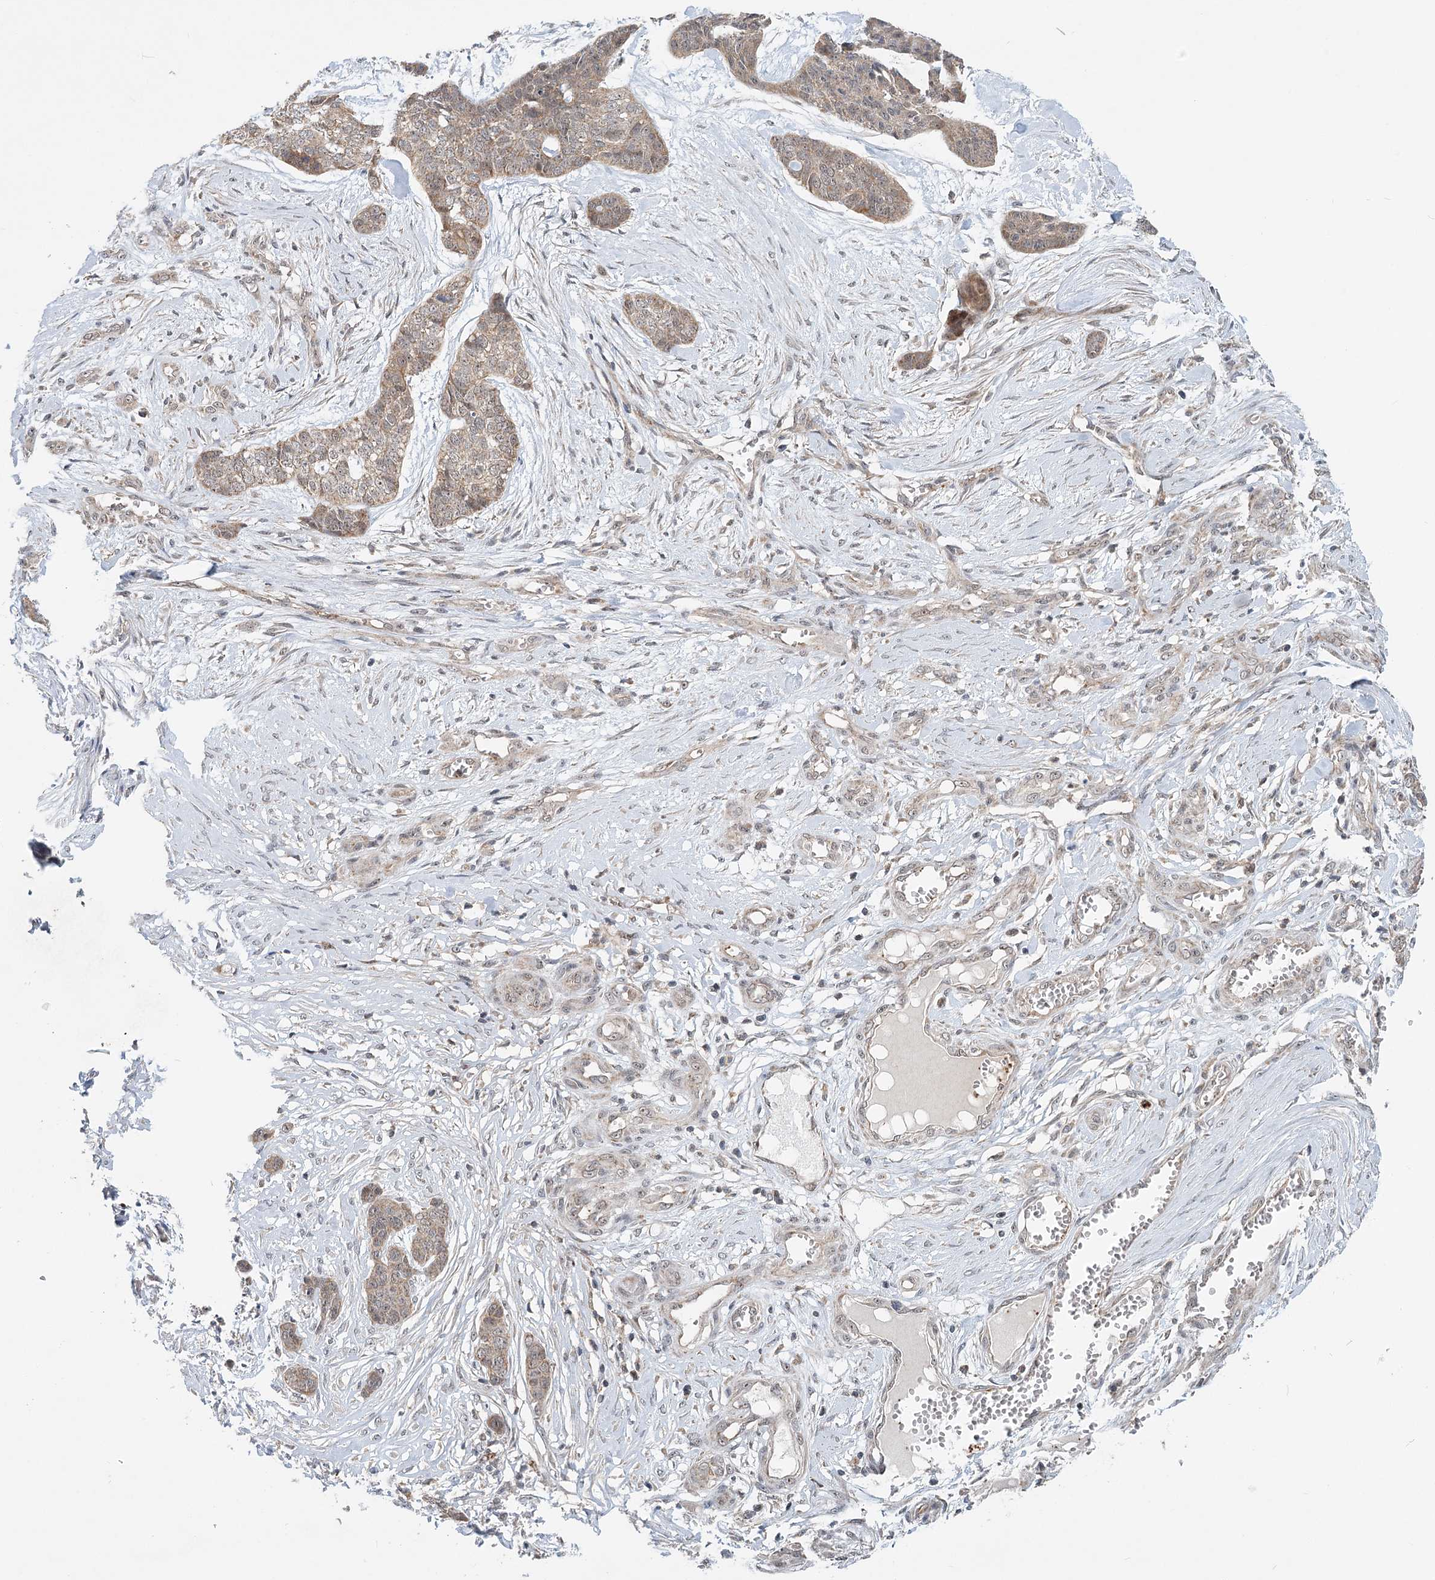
{"staining": {"intensity": "weak", "quantity": "<25%", "location": "cytoplasmic/membranous"}, "tissue": "skin cancer", "cell_type": "Tumor cells", "image_type": "cancer", "snomed": [{"axis": "morphology", "description": "Basal cell carcinoma"}, {"axis": "topography", "description": "Skin"}], "caption": "Tumor cells are negative for brown protein staining in skin cancer.", "gene": "RTN4IP1", "patient": {"sex": "female", "age": 64}}